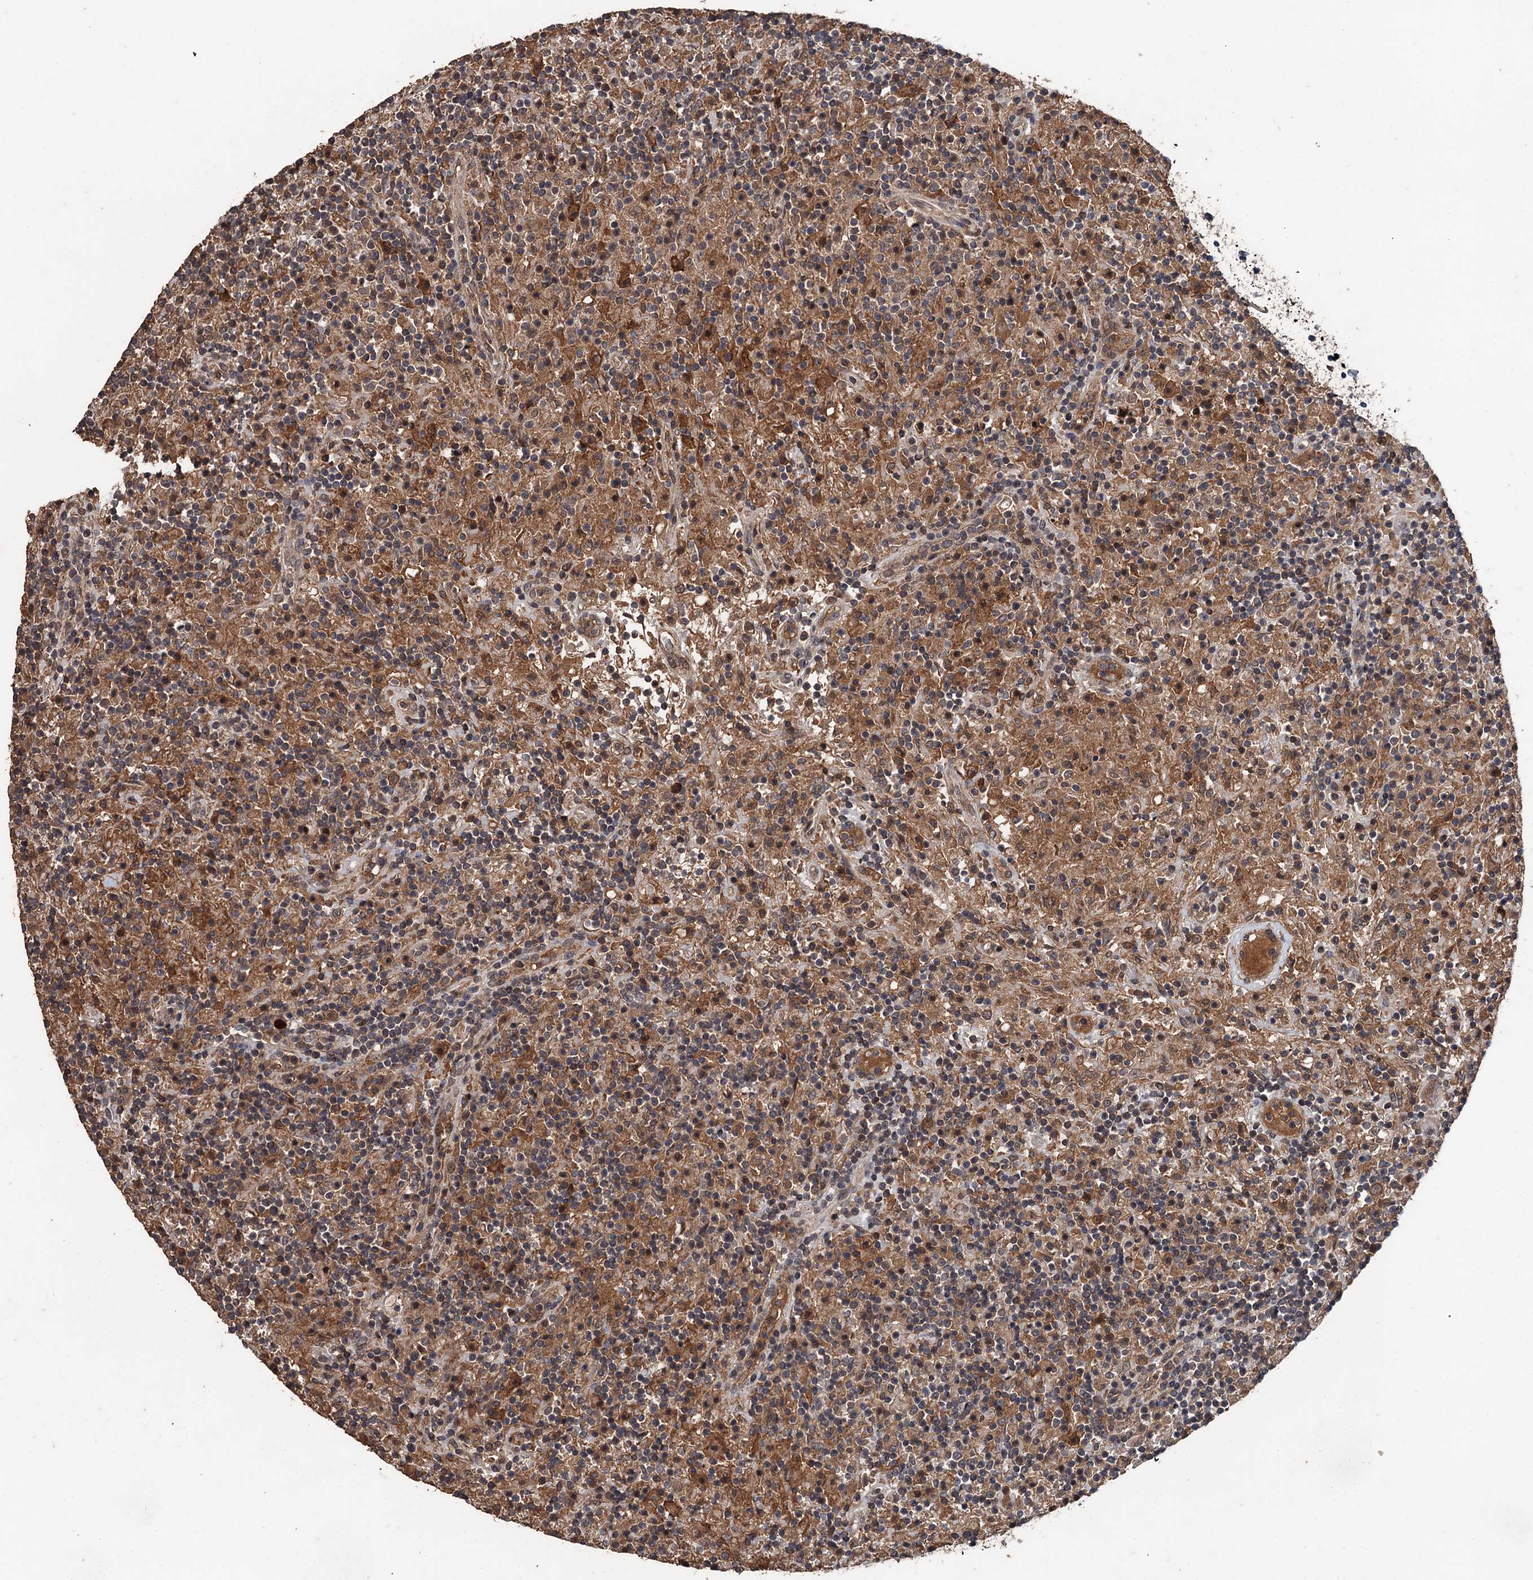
{"staining": {"intensity": "moderate", "quantity": ">75%", "location": "cytoplasmic/membranous"}, "tissue": "lymphoma", "cell_type": "Tumor cells", "image_type": "cancer", "snomed": [{"axis": "morphology", "description": "Hodgkin's disease, NOS"}, {"axis": "topography", "description": "Lymph node"}], "caption": "Lymphoma stained for a protein (brown) demonstrates moderate cytoplasmic/membranous positive positivity in approximately >75% of tumor cells.", "gene": "ZNF438", "patient": {"sex": "male", "age": 70}}